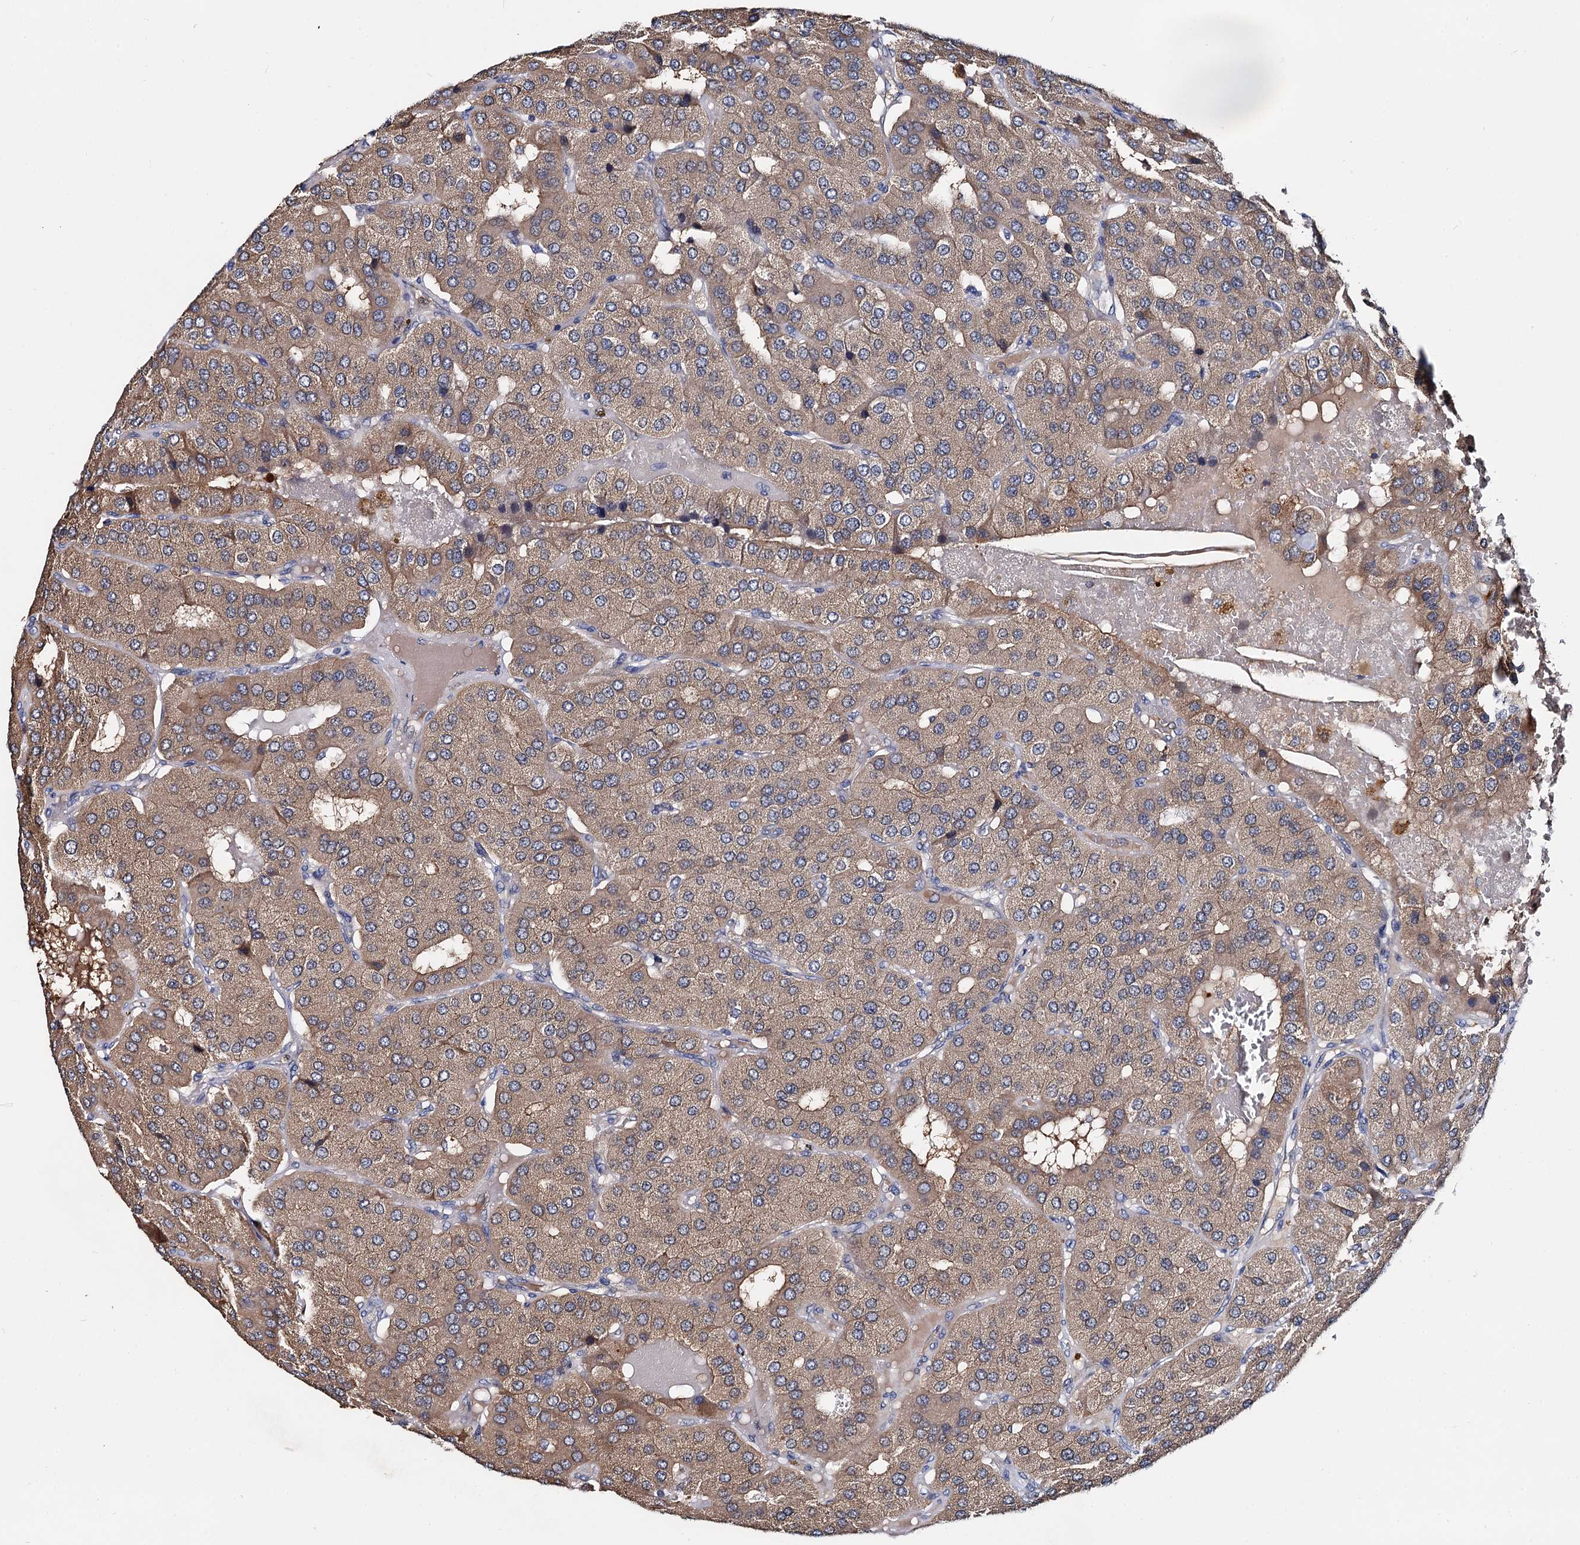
{"staining": {"intensity": "weak", "quantity": ">75%", "location": "cytoplasmic/membranous"}, "tissue": "parathyroid gland", "cell_type": "Glandular cells", "image_type": "normal", "snomed": [{"axis": "morphology", "description": "Normal tissue, NOS"}, {"axis": "morphology", "description": "Adenoma, NOS"}, {"axis": "topography", "description": "Parathyroid gland"}], "caption": "Parathyroid gland stained with DAB (3,3'-diaminobenzidine) IHC exhibits low levels of weak cytoplasmic/membranous staining in about >75% of glandular cells.", "gene": "CEP192", "patient": {"sex": "female", "age": 86}}